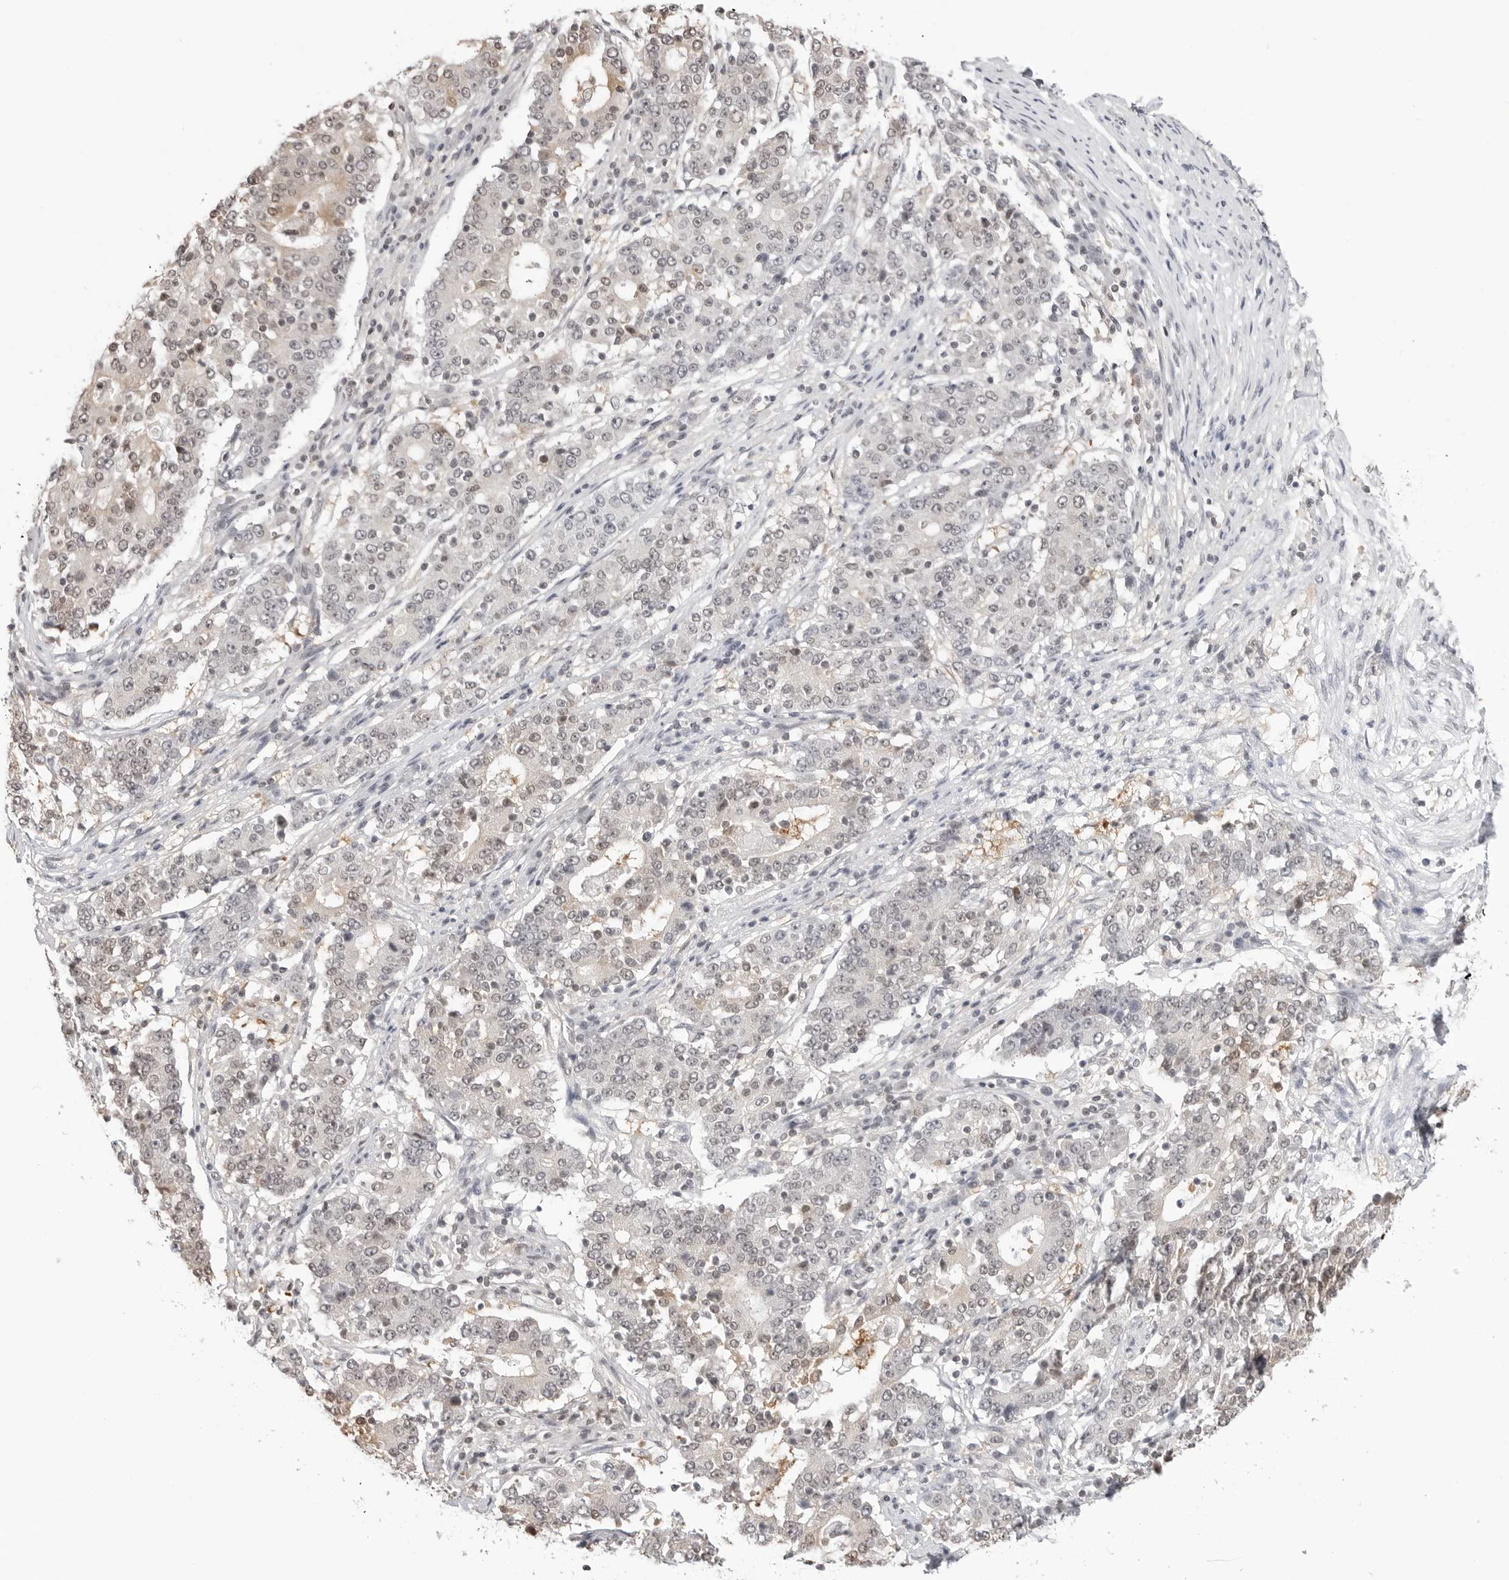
{"staining": {"intensity": "weak", "quantity": "<25%", "location": "nuclear"}, "tissue": "stomach cancer", "cell_type": "Tumor cells", "image_type": "cancer", "snomed": [{"axis": "morphology", "description": "Adenocarcinoma, NOS"}, {"axis": "topography", "description": "Stomach"}], "caption": "Histopathology image shows no significant protein staining in tumor cells of stomach cancer (adenocarcinoma). (Immunohistochemistry (ihc), brightfield microscopy, high magnification).", "gene": "YWHAG", "patient": {"sex": "male", "age": 59}}